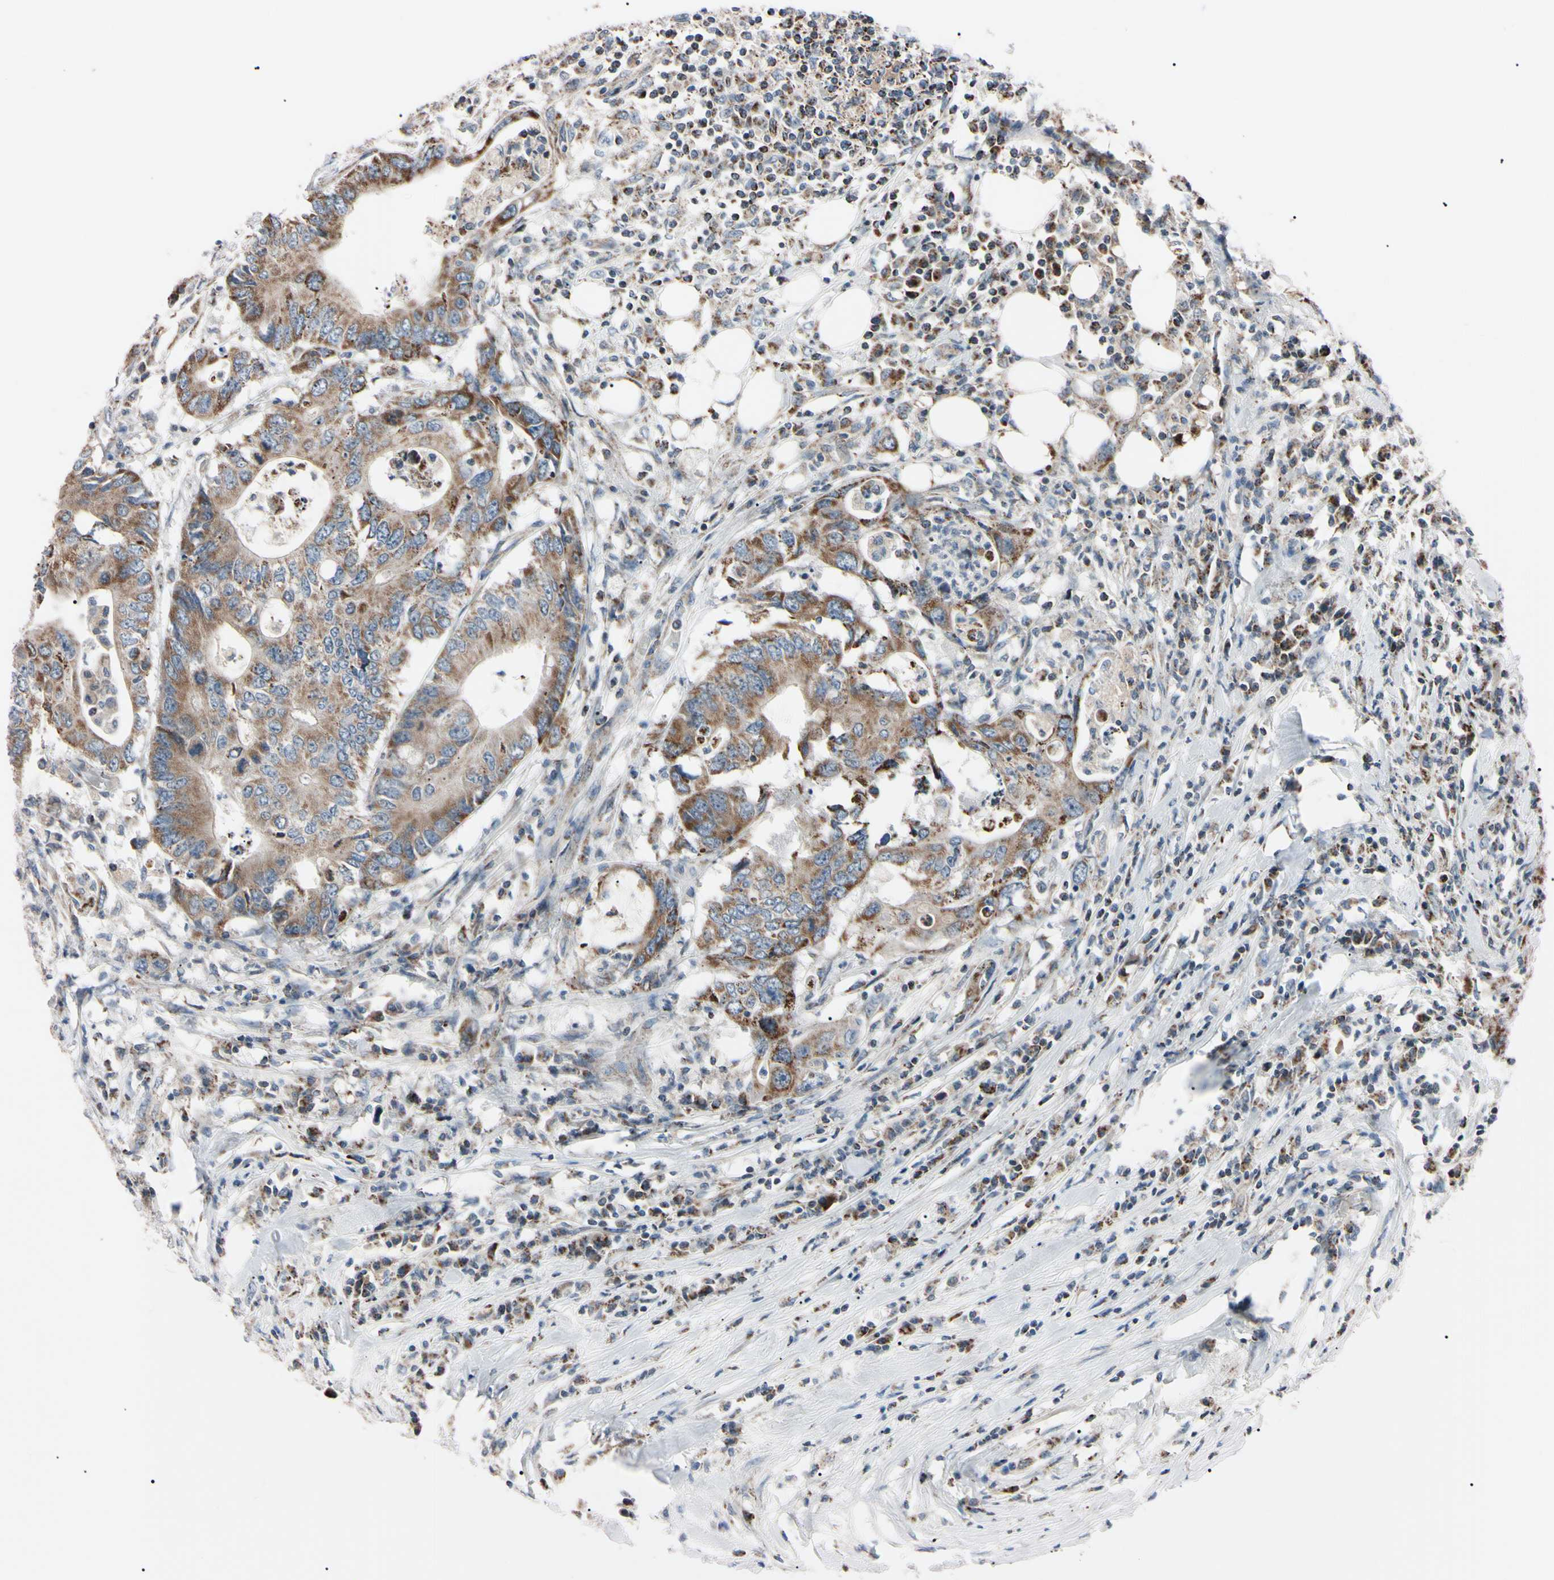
{"staining": {"intensity": "weak", "quantity": ">75%", "location": "cytoplasmic/membranous"}, "tissue": "colorectal cancer", "cell_type": "Tumor cells", "image_type": "cancer", "snomed": [{"axis": "morphology", "description": "Adenocarcinoma, NOS"}, {"axis": "topography", "description": "Colon"}], "caption": "Colorectal adenocarcinoma tissue reveals weak cytoplasmic/membranous expression in about >75% of tumor cells, visualized by immunohistochemistry. (DAB IHC, brown staining for protein, blue staining for nuclei).", "gene": "TNFRSF1A", "patient": {"sex": "male", "age": 71}}